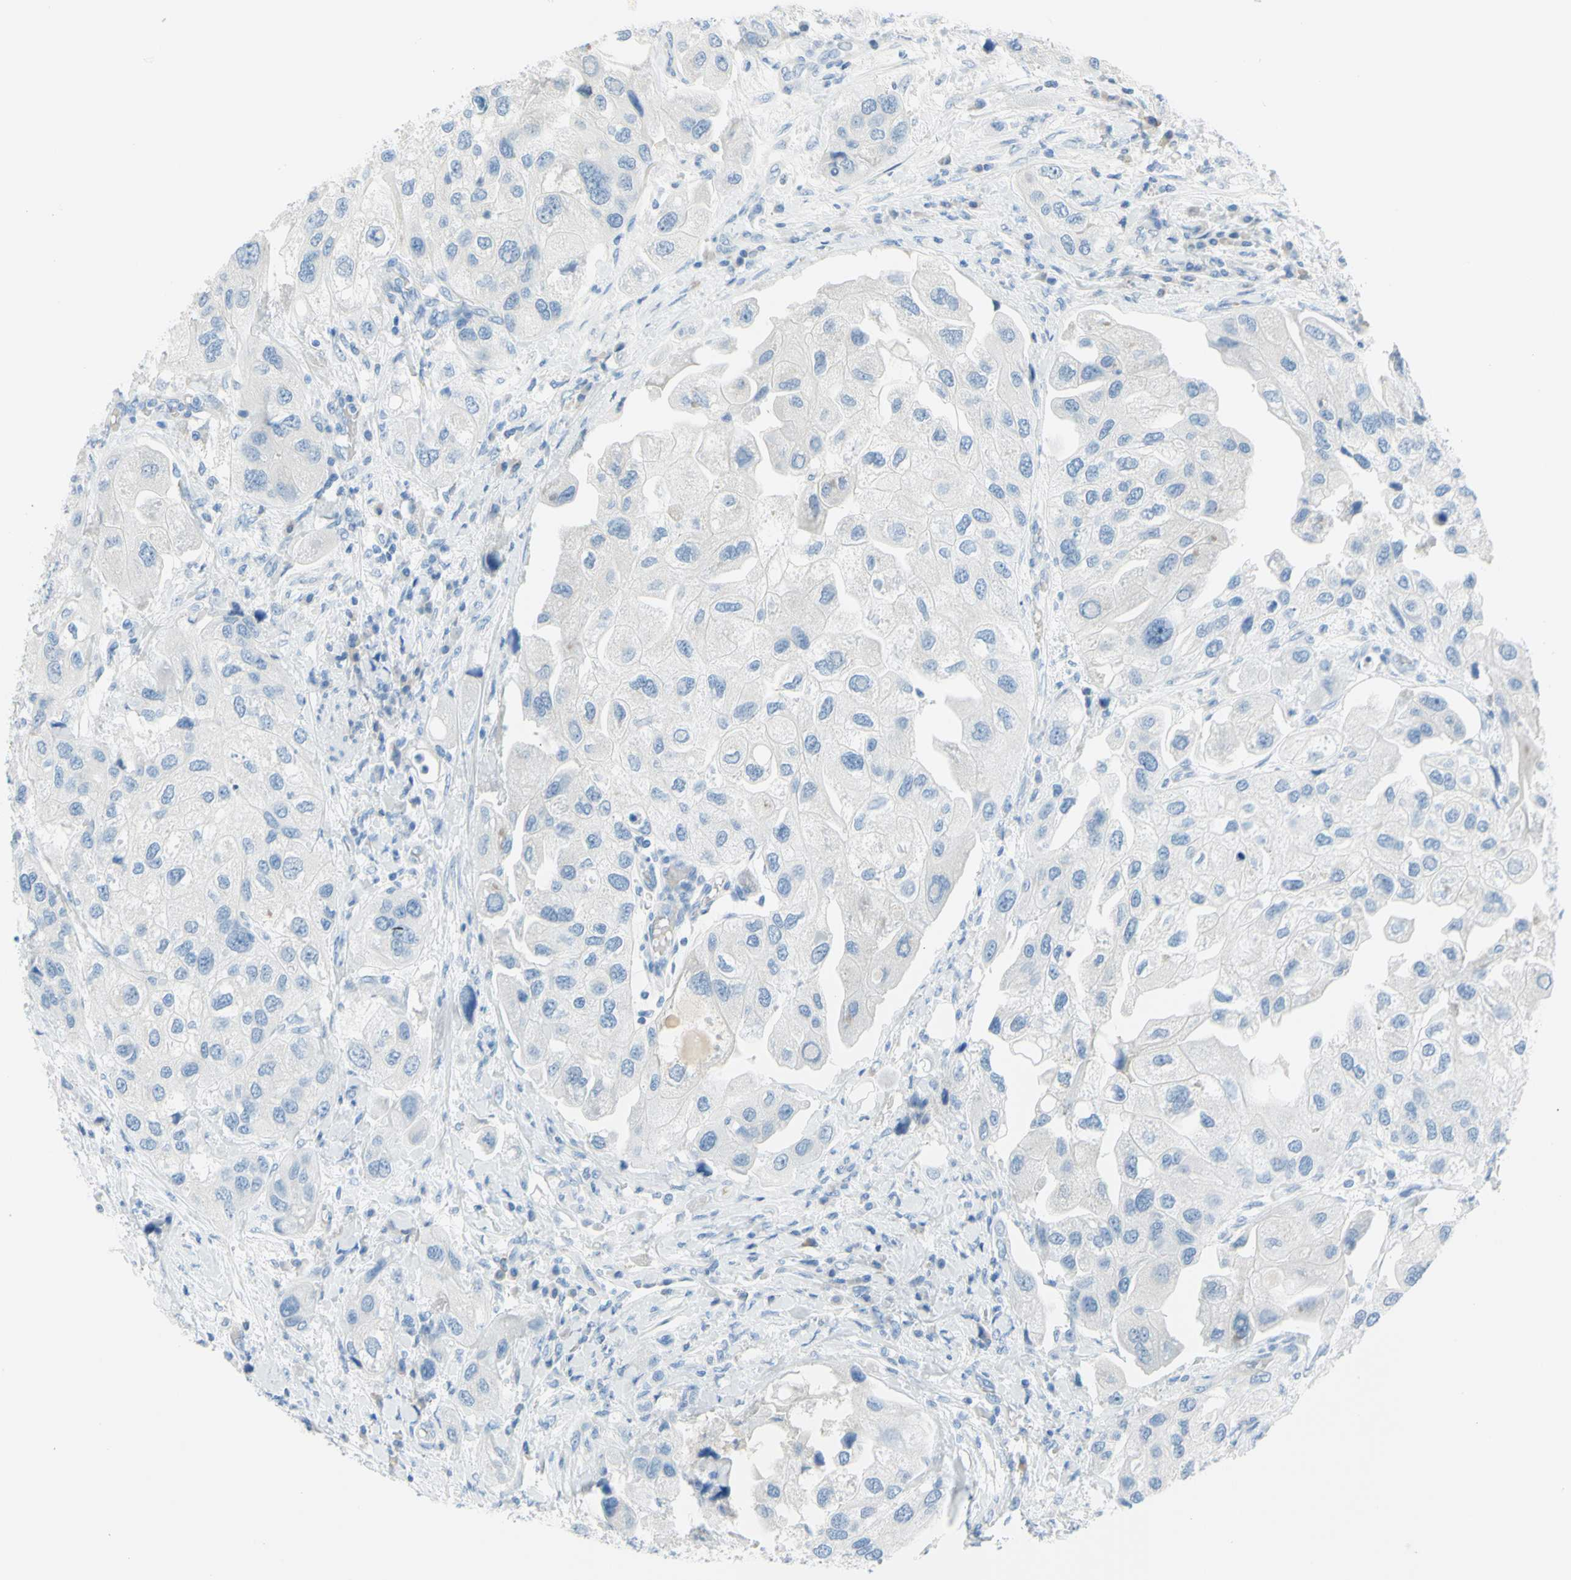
{"staining": {"intensity": "negative", "quantity": "none", "location": "none"}, "tissue": "urothelial cancer", "cell_type": "Tumor cells", "image_type": "cancer", "snomed": [{"axis": "morphology", "description": "Urothelial carcinoma, High grade"}, {"axis": "topography", "description": "Urinary bladder"}], "caption": "Tumor cells are negative for brown protein staining in high-grade urothelial carcinoma. Brightfield microscopy of IHC stained with DAB (3,3'-diaminobenzidine) (brown) and hematoxylin (blue), captured at high magnification.", "gene": "DCT", "patient": {"sex": "female", "age": 64}}